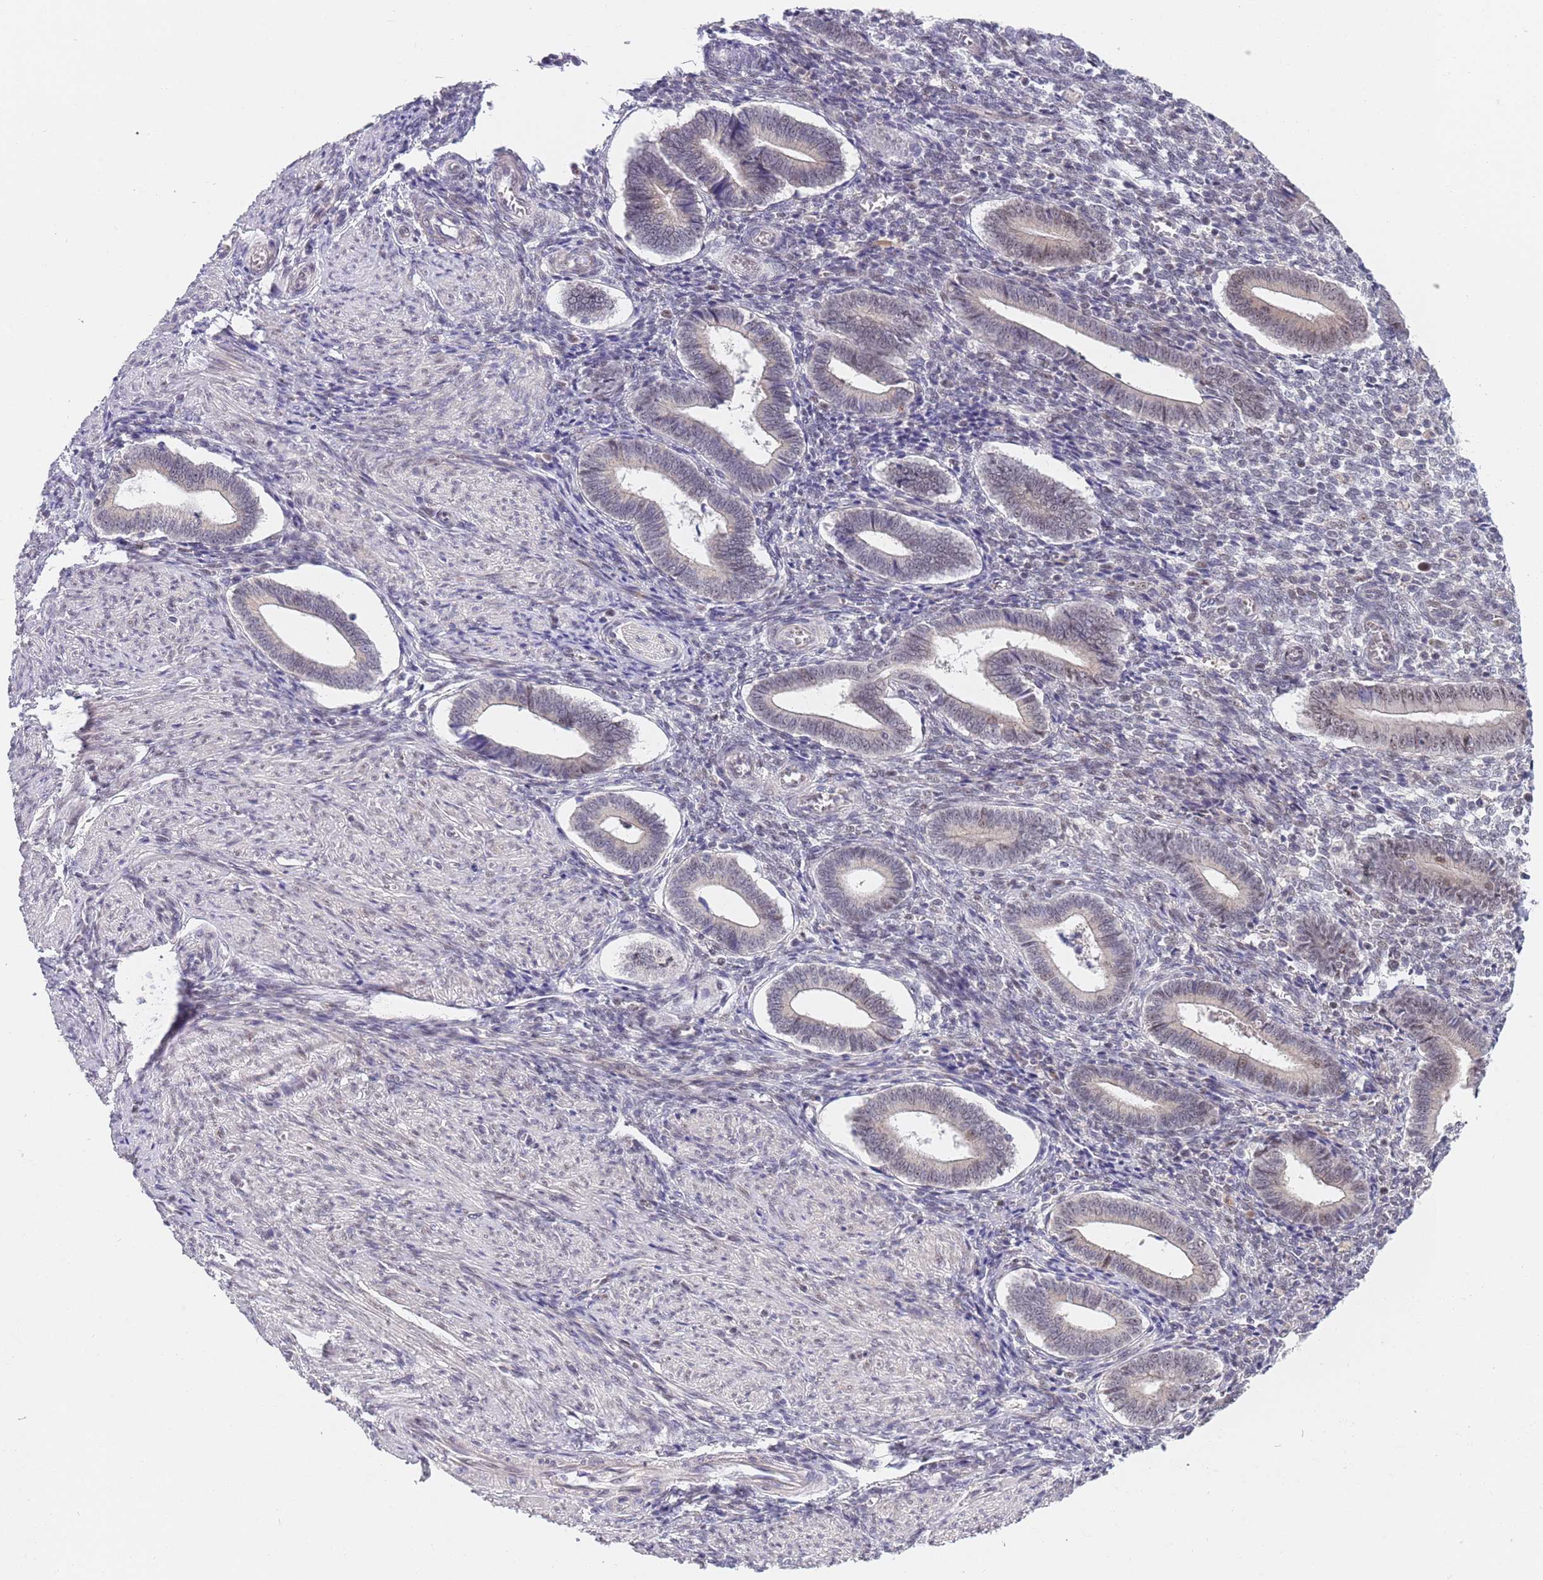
{"staining": {"intensity": "weak", "quantity": "25%-75%", "location": "nuclear"}, "tissue": "endometrium", "cell_type": "Cells in endometrial stroma", "image_type": "normal", "snomed": [{"axis": "morphology", "description": "Normal tissue, NOS"}, {"axis": "topography", "description": "Other"}, {"axis": "topography", "description": "Endometrium"}], "caption": "Weak nuclear protein staining is appreciated in approximately 25%-75% of cells in endometrial stroma in endometrium.", "gene": "PLCL2", "patient": {"sex": "female", "age": 44}}